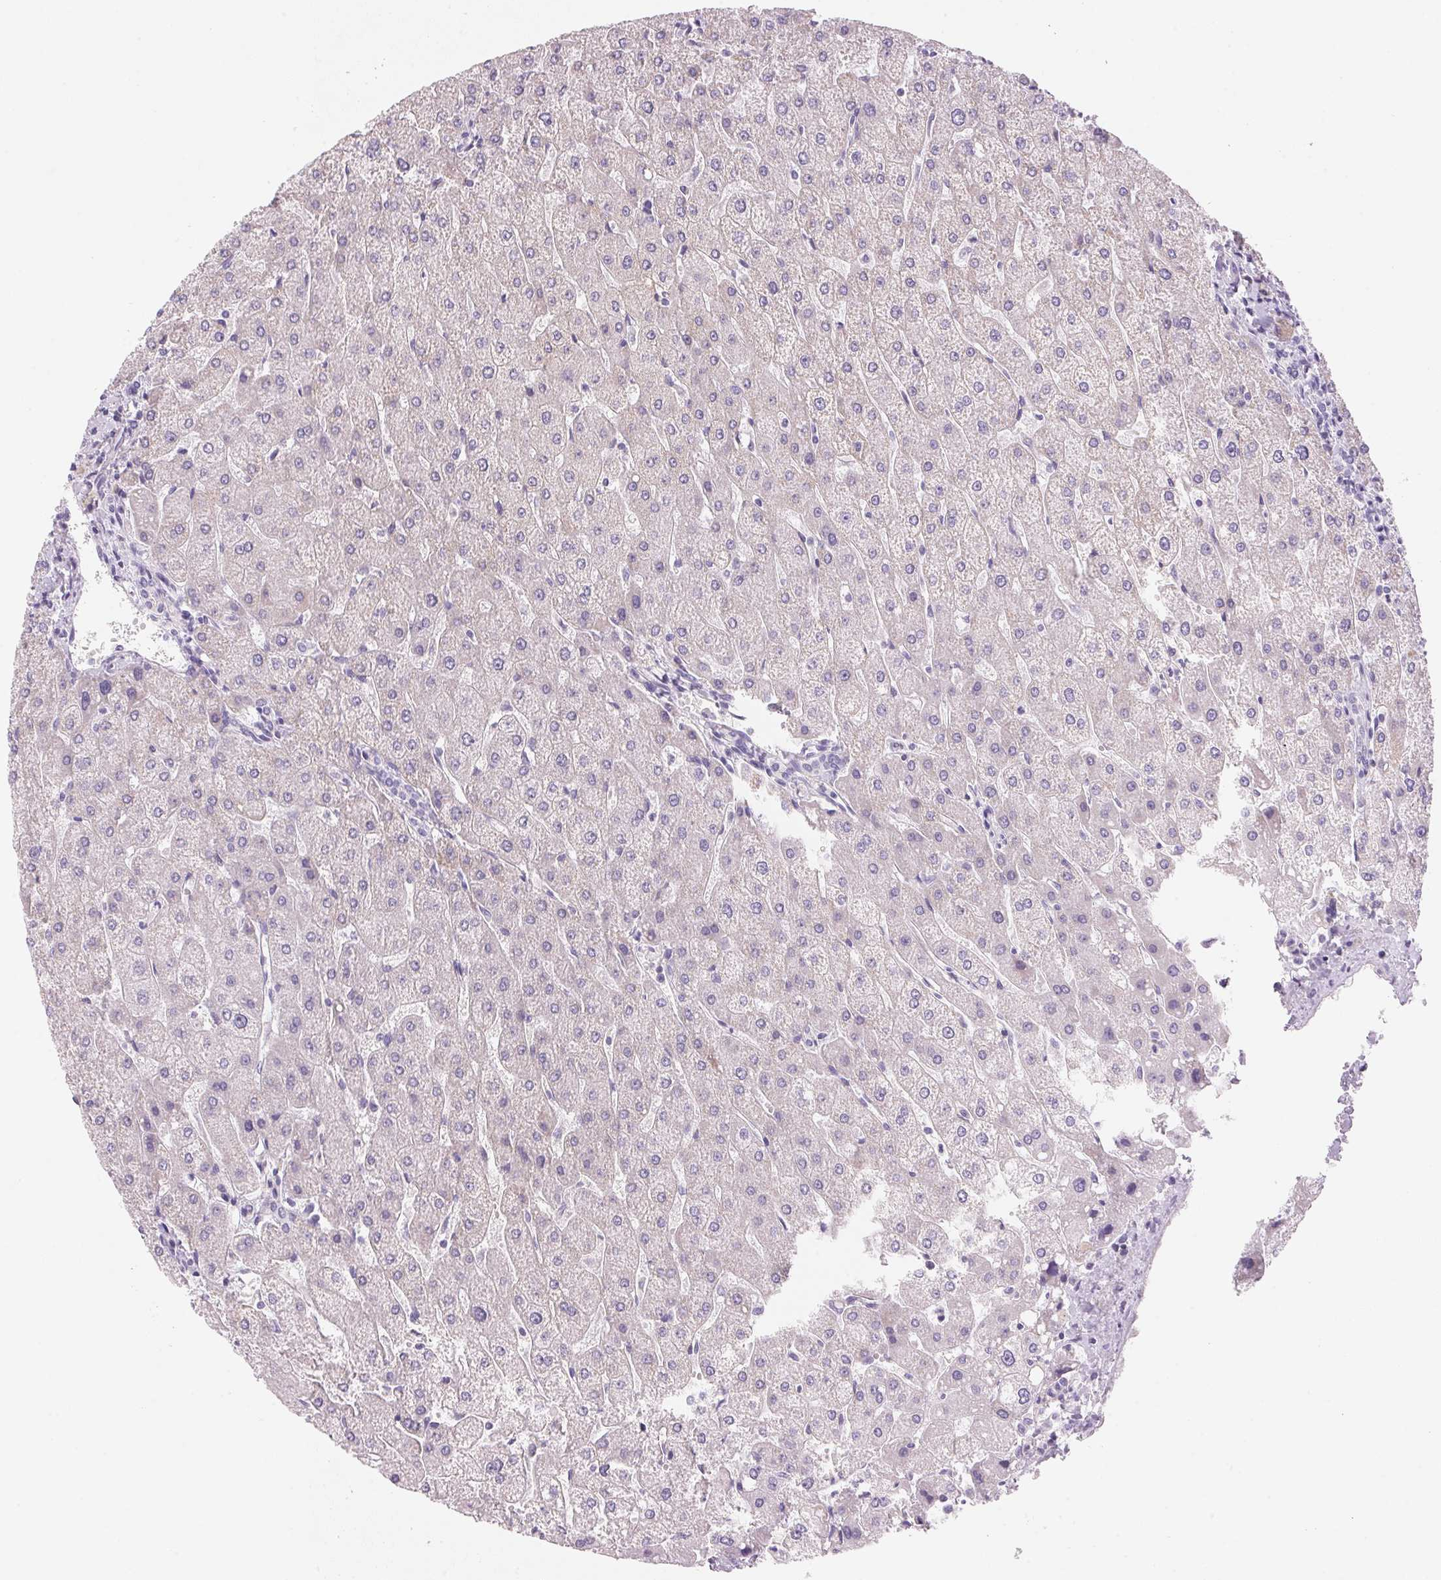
{"staining": {"intensity": "negative", "quantity": "none", "location": "none"}, "tissue": "liver", "cell_type": "Cholangiocytes", "image_type": "normal", "snomed": [{"axis": "morphology", "description": "Normal tissue, NOS"}, {"axis": "topography", "description": "Liver"}], "caption": "This is a histopathology image of immunohistochemistry (IHC) staining of benign liver, which shows no expression in cholangiocytes.", "gene": "CYP11B1", "patient": {"sex": "male", "age": 67}}